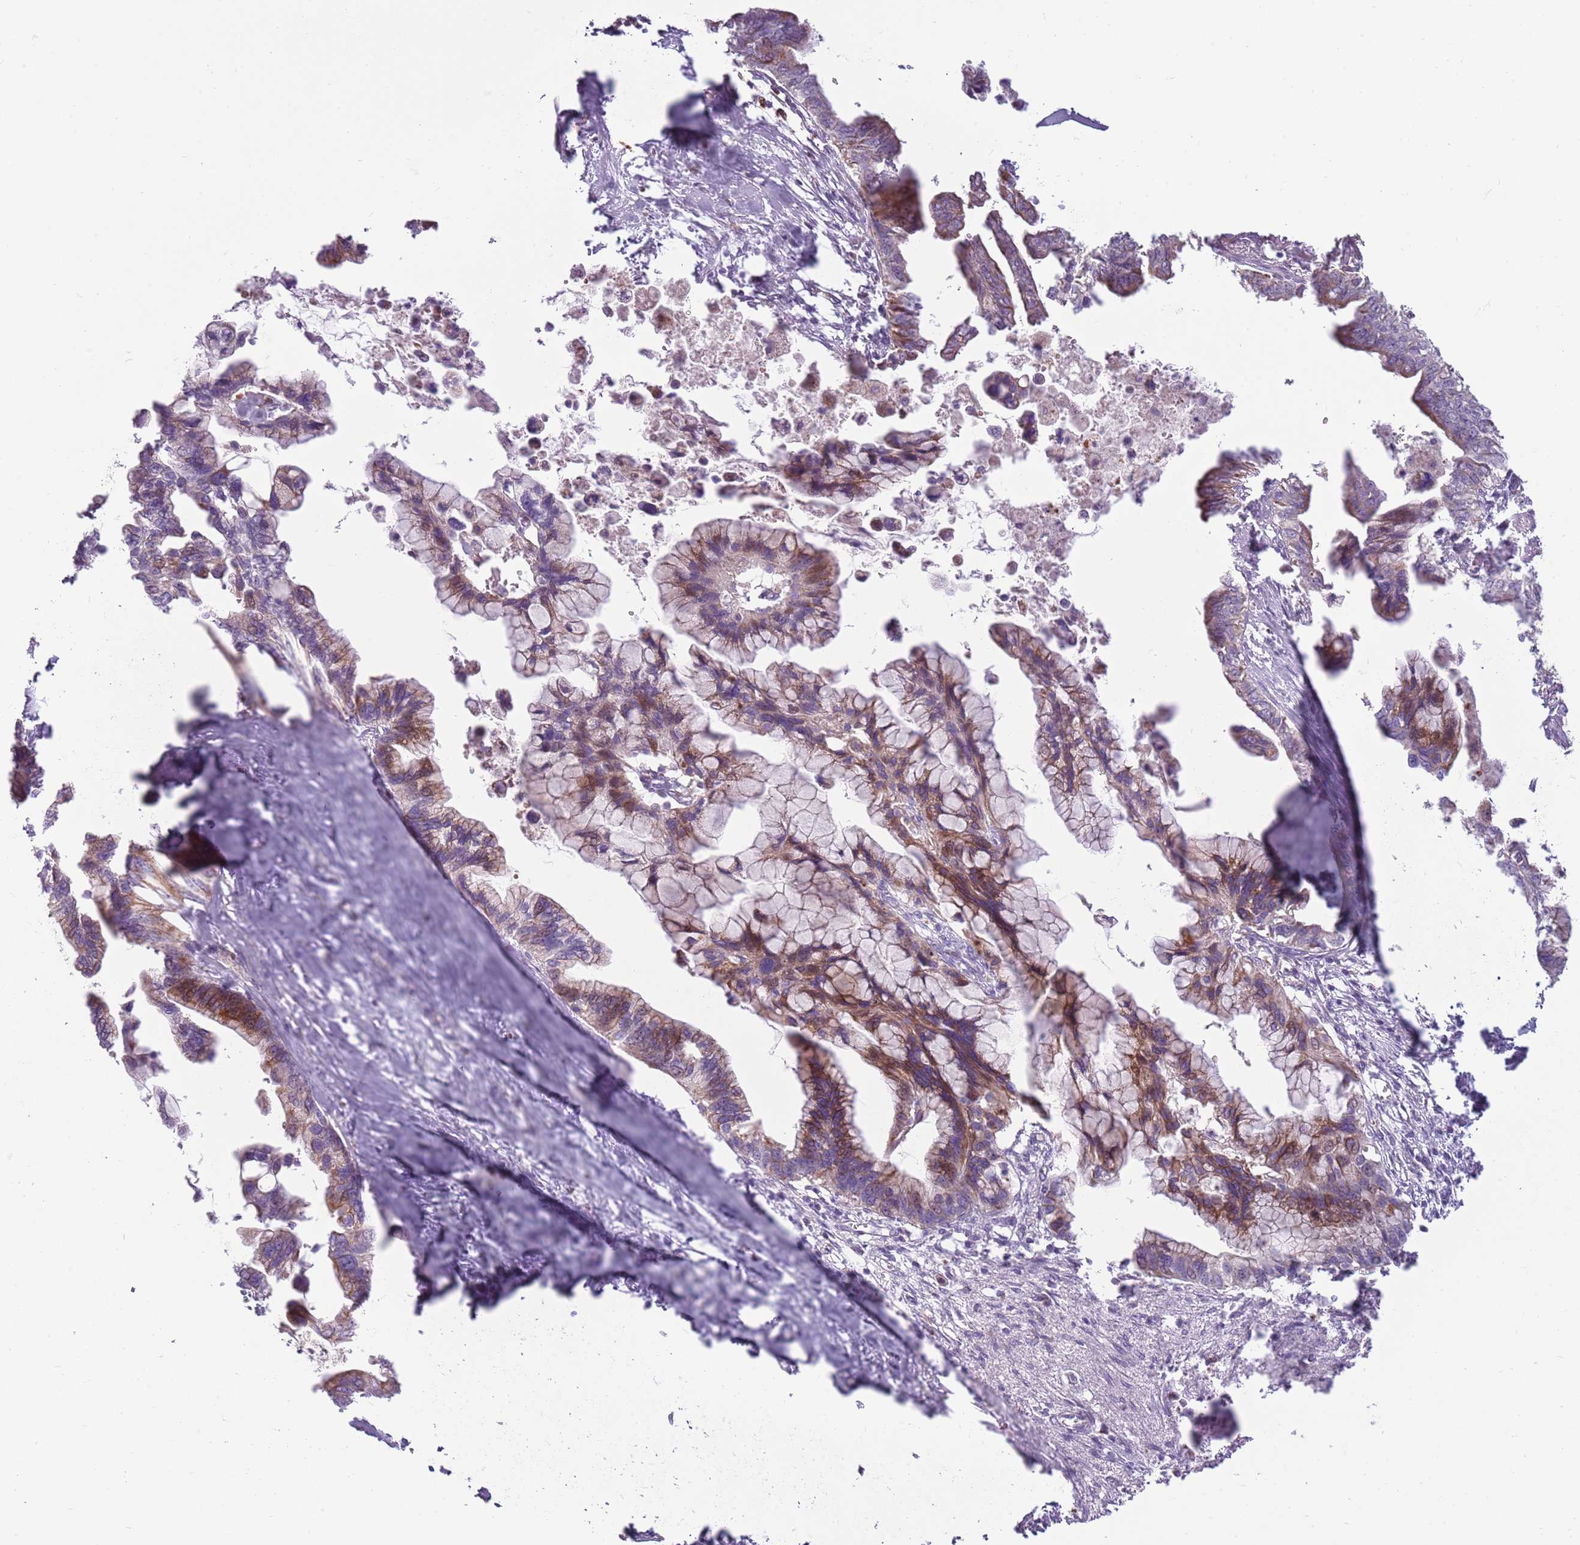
{"staining": {"intensity": "moderate", "quantity": ">75%", "location": "cytoplasmic/membranous"}, "tissue": "pancreatic cancer", "cell_type": "Tumor cells", "image_type": "cancer", "snomed": [{"axis": "morphology", "description": "Adenocarcinoma, NOS"}, {"axis": "topography", "description": "Pancreas"}], "caption": "Adenocarcinoma (pancreatic) stained with IHC demonstrates moderate cytoplasmic/membranous expression in about >75% of tumor cells.", "gene": "ZNF530", "patient": {"sex": "female", "age": 83}}